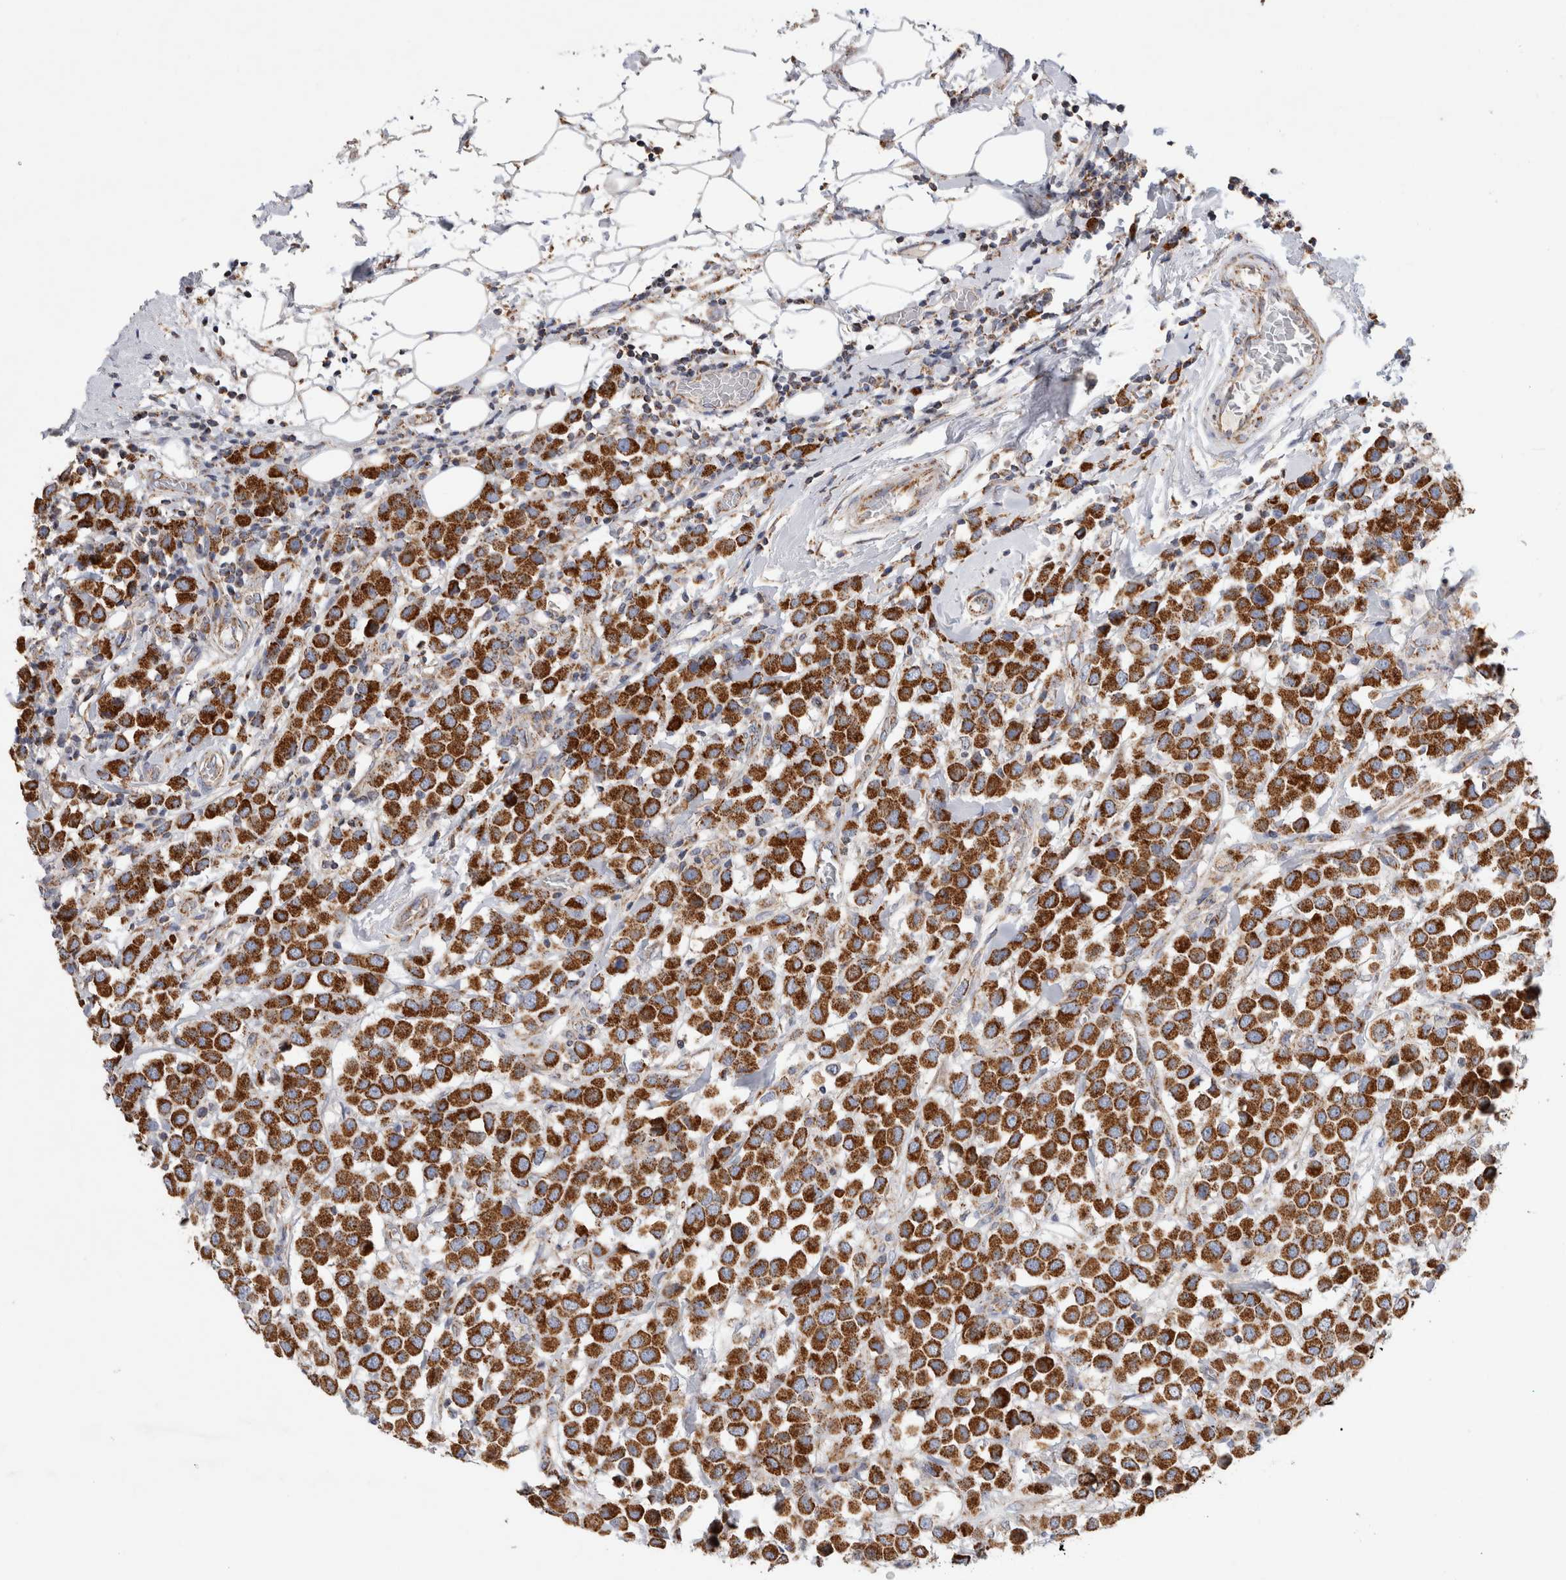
{"staining": {"intensity": "strong", "quantity": ">75%", "location": "cytoplasmic/membranous"}, "tissue": "breast cancer", "cell_type": "Tumor cells", "image_type": "cancer", "snomed": [{"axis": "morphology", "description": "Duct carcinoma"}, {"axis": "topography", "description": "Breast"}], "caption": "An image showing strong cytoplasmic/membranous staining in about >75% of tumor cells in breast cancer, as visualized by brown immunohistochemical staining.", "gene": "IARS2", "patient": {"sex": "female", "age": 61}}